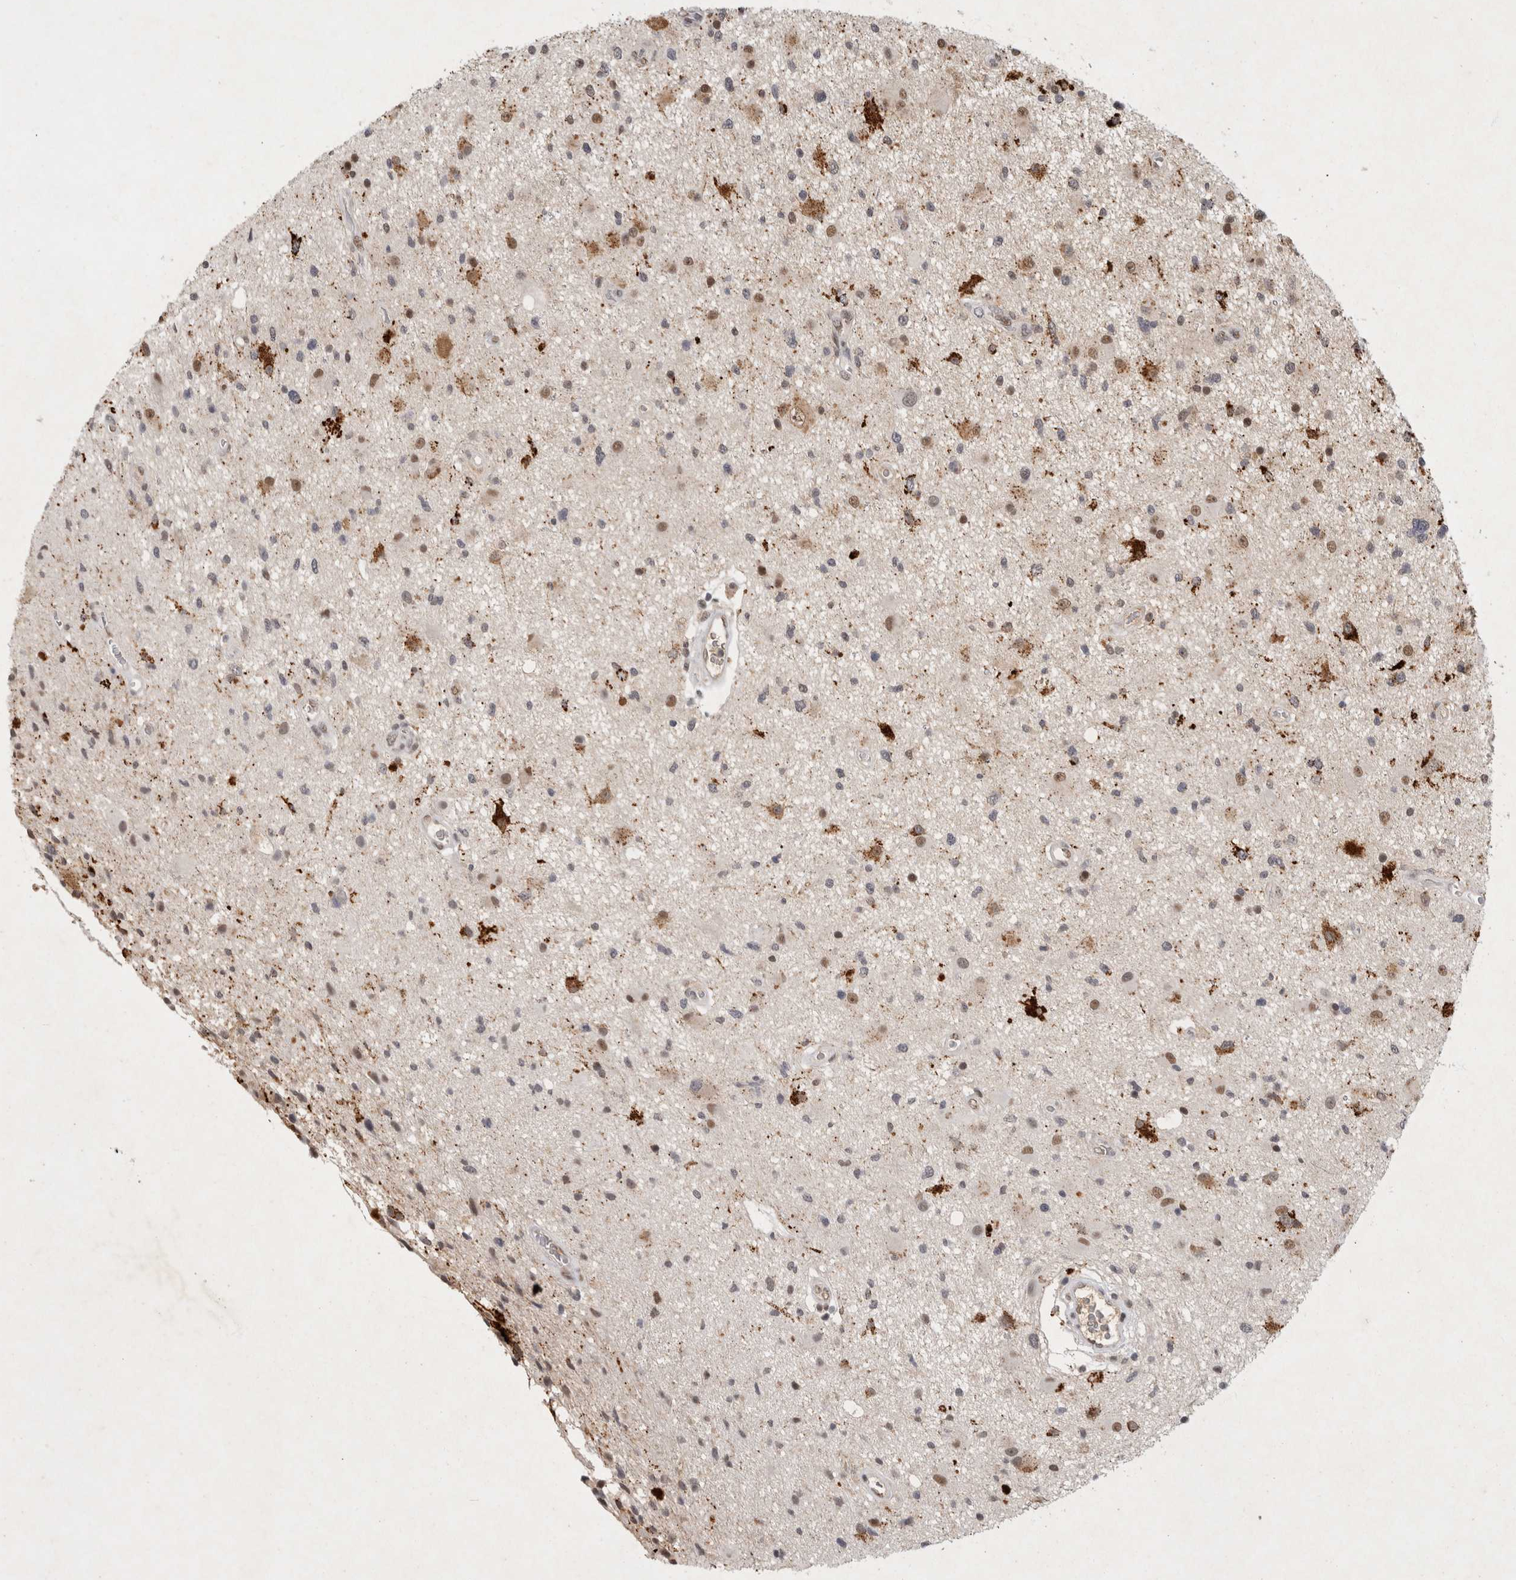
{"staining": {"intensity": "moderate", "quantity": "<25%", "location": "cytoplasmic/membranous,nuclear"}, "tissue": "glioma", "cell_type": "Tumor cells", "image_type": "cancer", "snomed": [{"axis": "morphology", "description": "Glioma, malignant, High grade"}, {"axis": "topography", "description": "Brain"}], "caption": "High-power microscopy captured an immunohistochemistry (IHC) histopathology image of glioma, revealing moderate cytoplasmic/membranous and nuclear expression in about <25% of tumor cells.", "gene": "XRCC5", "patient": {"sex": "male", "age": 33}}